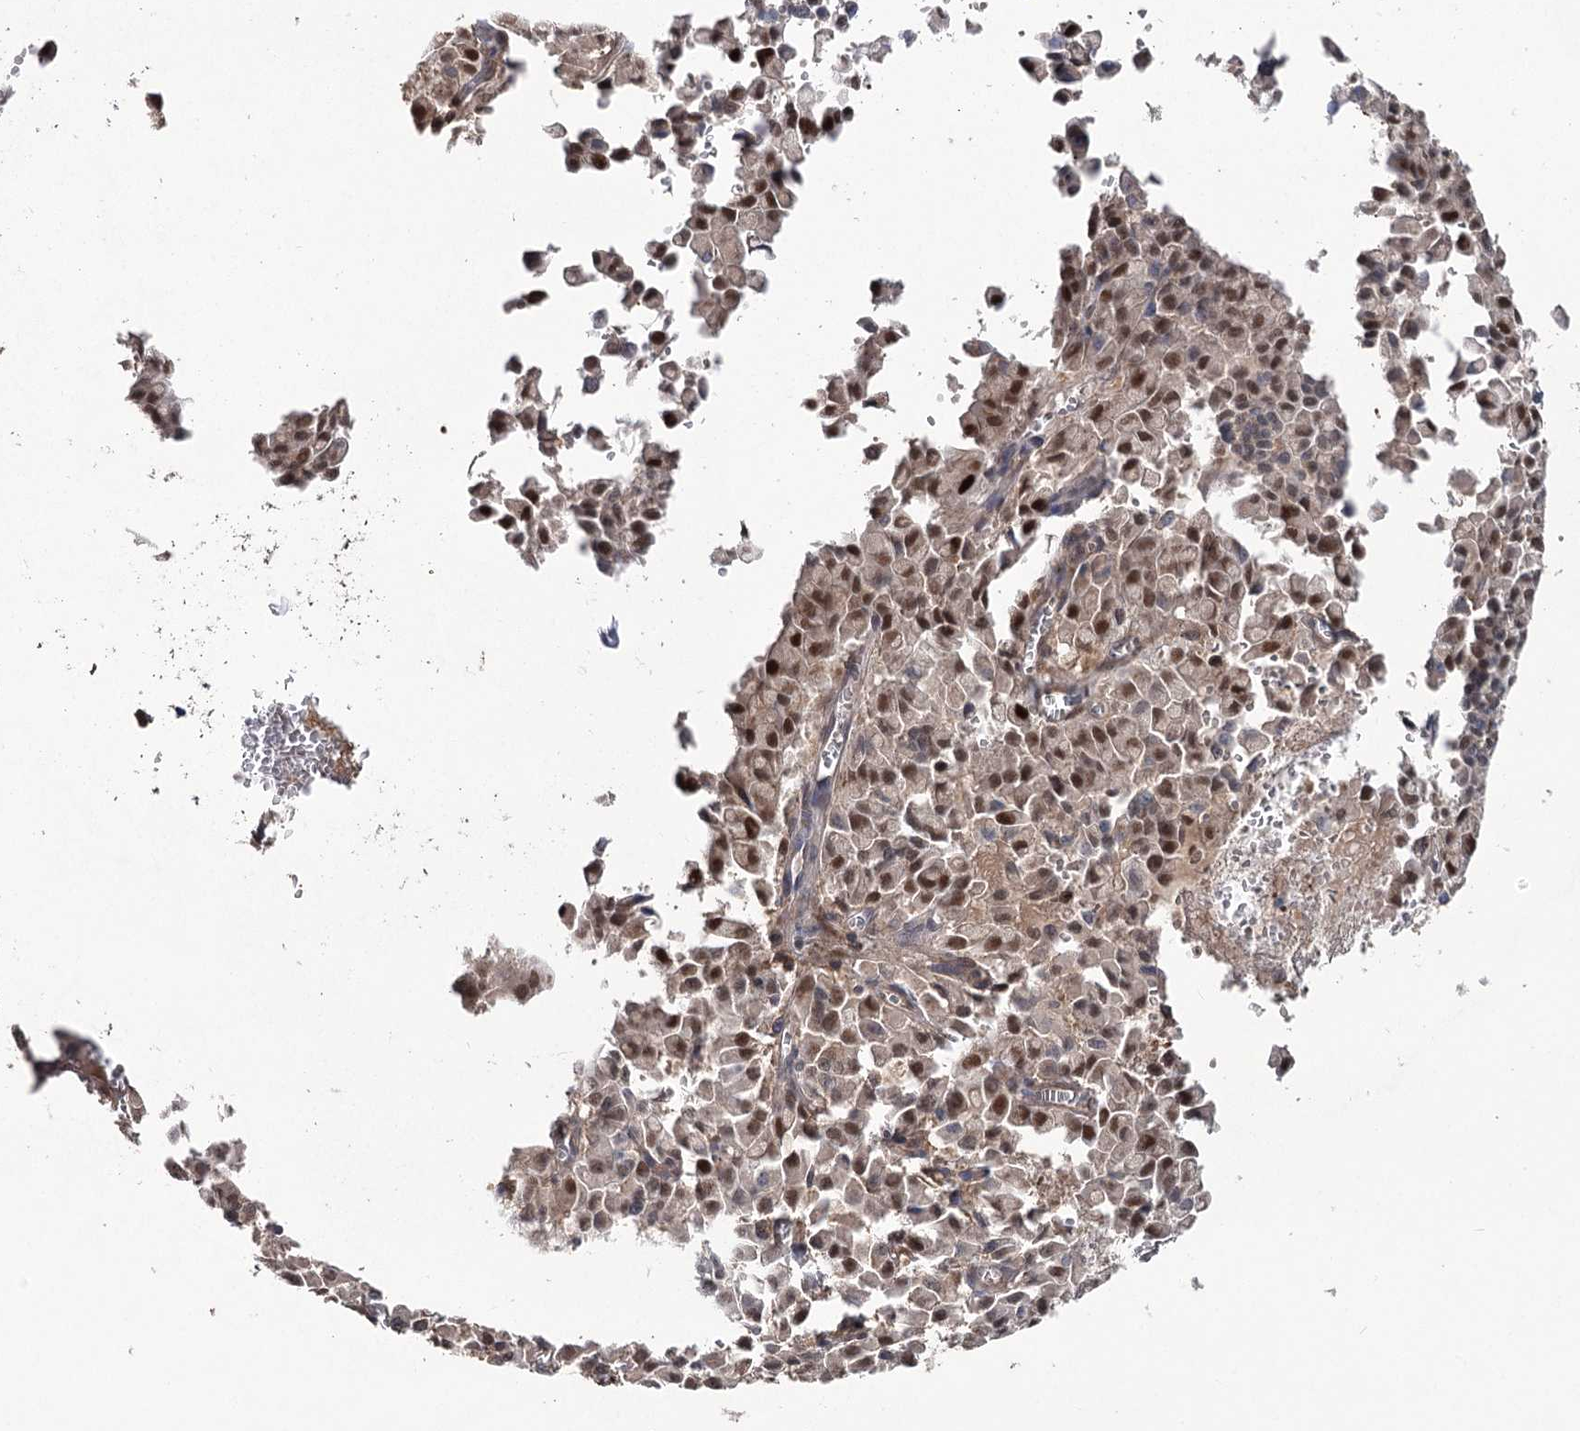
{"staining": {"intensity": "moderate", "quantity": ">75%", "location": "nuclear"}, "tissue": "pancreatic cancer", "cell_type": "Tumor cells", "image_type": "cancer", "snomed": [{"axis": "morphology", "description": "Adenocarcinoma, NOS"}, {"axis": "topography", "description": "Pancreas"}], "caption": "IHC staining of adenocarcinoma (pancreatic), which exhibits medium levels of moderate nuclear staining in about >75% of tumor cells indicating moderate nuclear protein expression. The staining was performed using DAB (brown) for protein detection and nuclei were counterstained in hematoxylin (blue).", "gene": "STX6", "patient": {"sex": "male", "age": 65}}